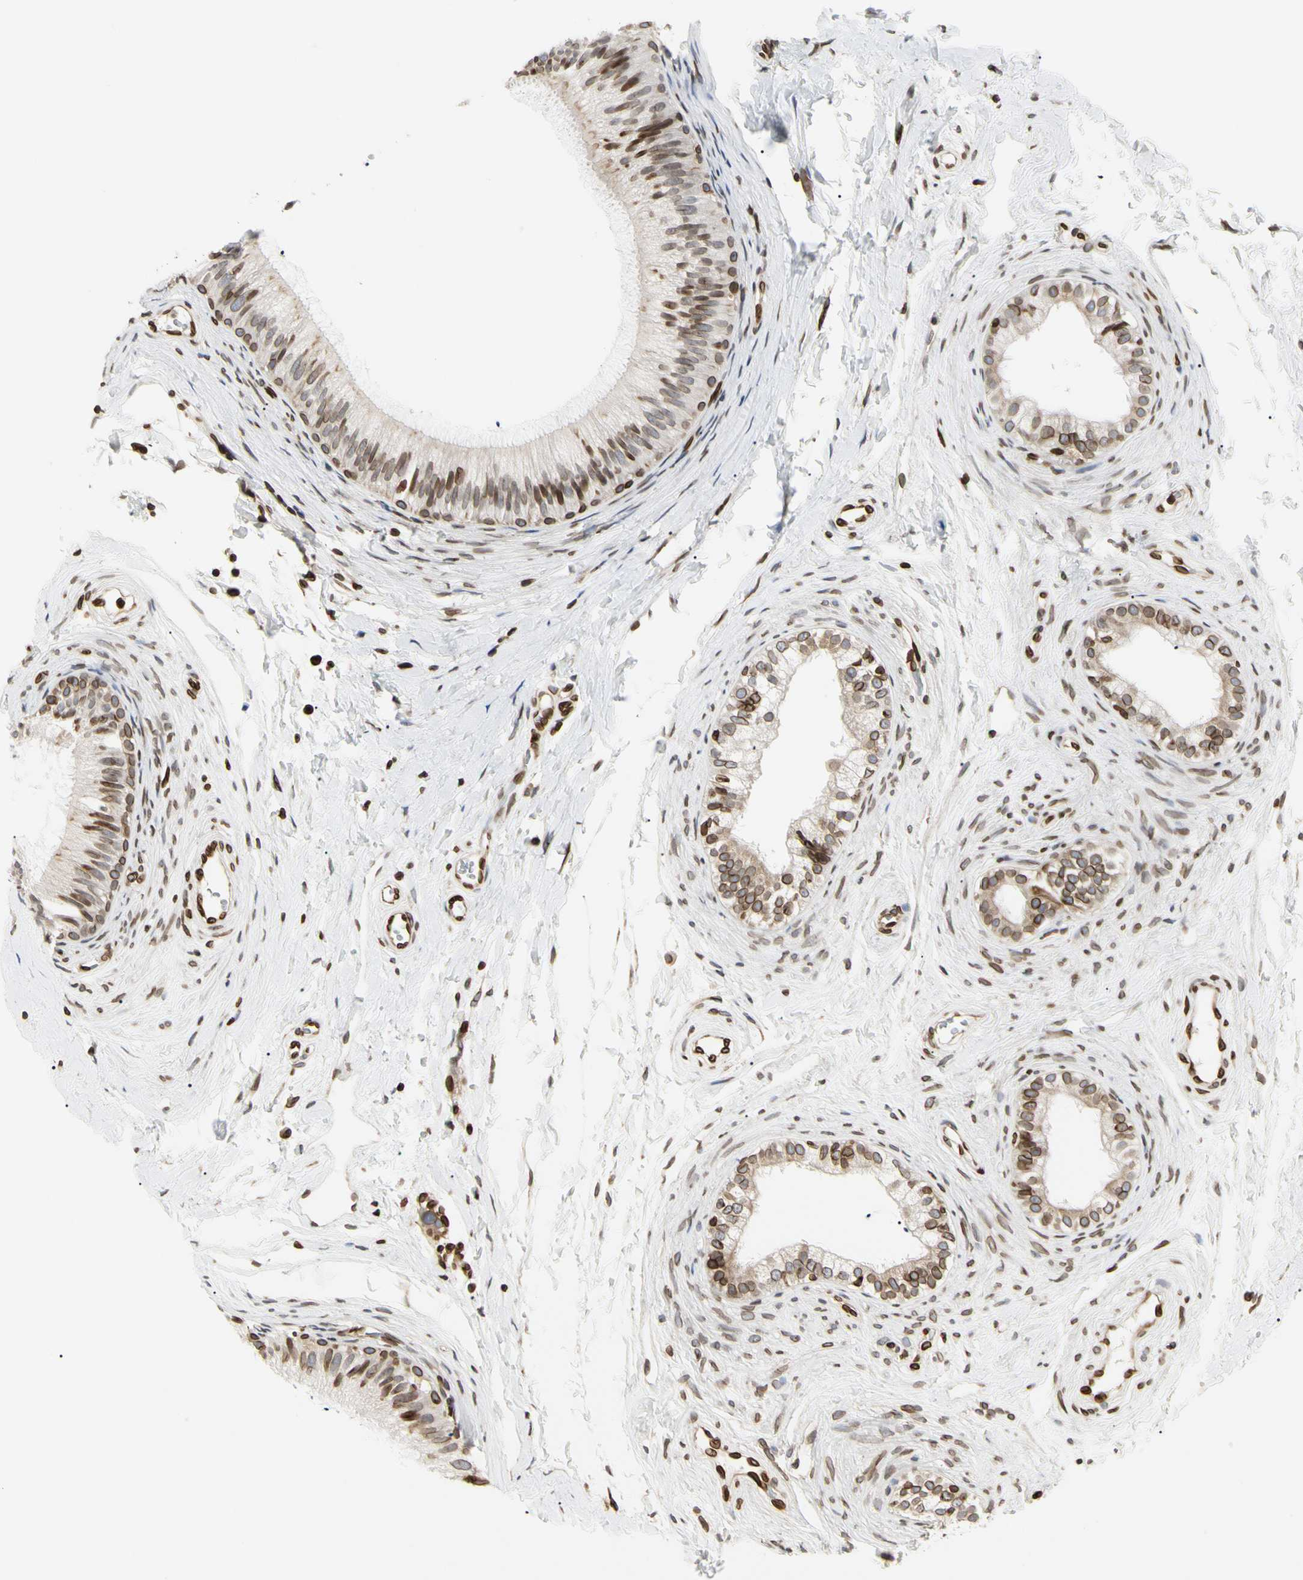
{"staining": {"intensity": "moderate", "quantity": ">75%", "location": "cytoplasmic/membranous,nuclear"}, "tissue": "epididymis", "cell_type": "Glandular cells", "image_type": "normal", "snomed": [{"axis": "morphology", "description": "Normal tissue, NOS"}, {"axis": "topography", "description": "Epididymis"}], "caption": "Immunohistochemical staining of benign human epididymis exhibits >75% levels of moderate cytoplasmic/membranous,nuclear protein positivity in approximately >75% of glandular cells.", "gene": "TMPO", "patient": {"sex": "male", "age": 56}}